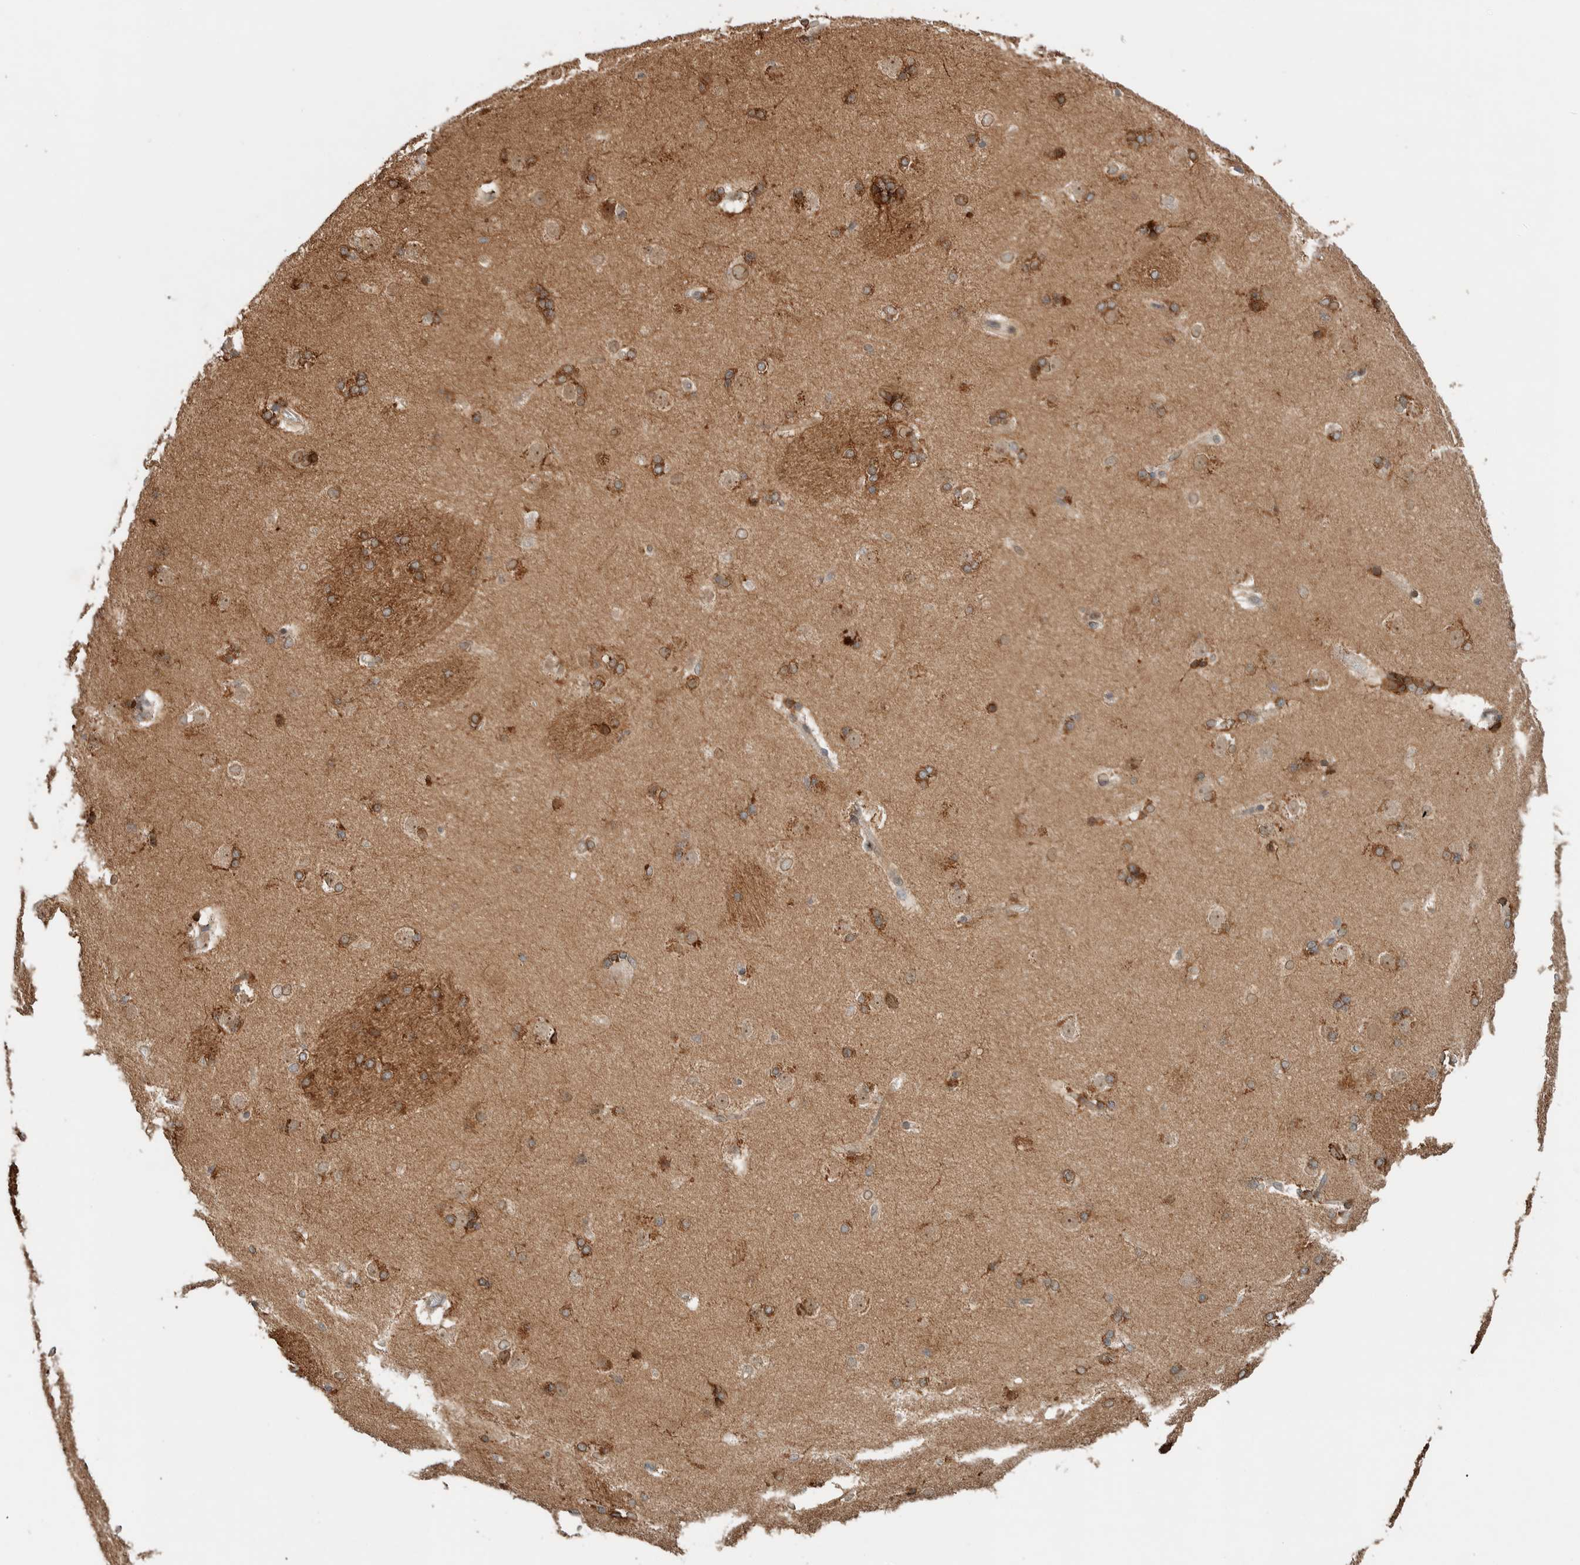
{"staining": {"intensity": "moderate", "quantity": "25%-75%", "location": "cytoplasmic/membranous"}, "tissue": "caudate", "cell_type": "Glial cells", "image_type": "normal", "snomed": [{"axis": "morphology", "description": "Normal tissue, NOS"}, {"axis": "topography", "description": "Lateral ventricle wall"}], "caption": "Immunohistochemical staining of normal human caudate shows 25%-75% levels of moderate cytoplasmic/membranous protein positivity in about 25%-75% of glial cells. (IHC, brightfield microscopy, high magnification).", "gene": "NBR1", "patient": {"sex": "female", "age": 19}}